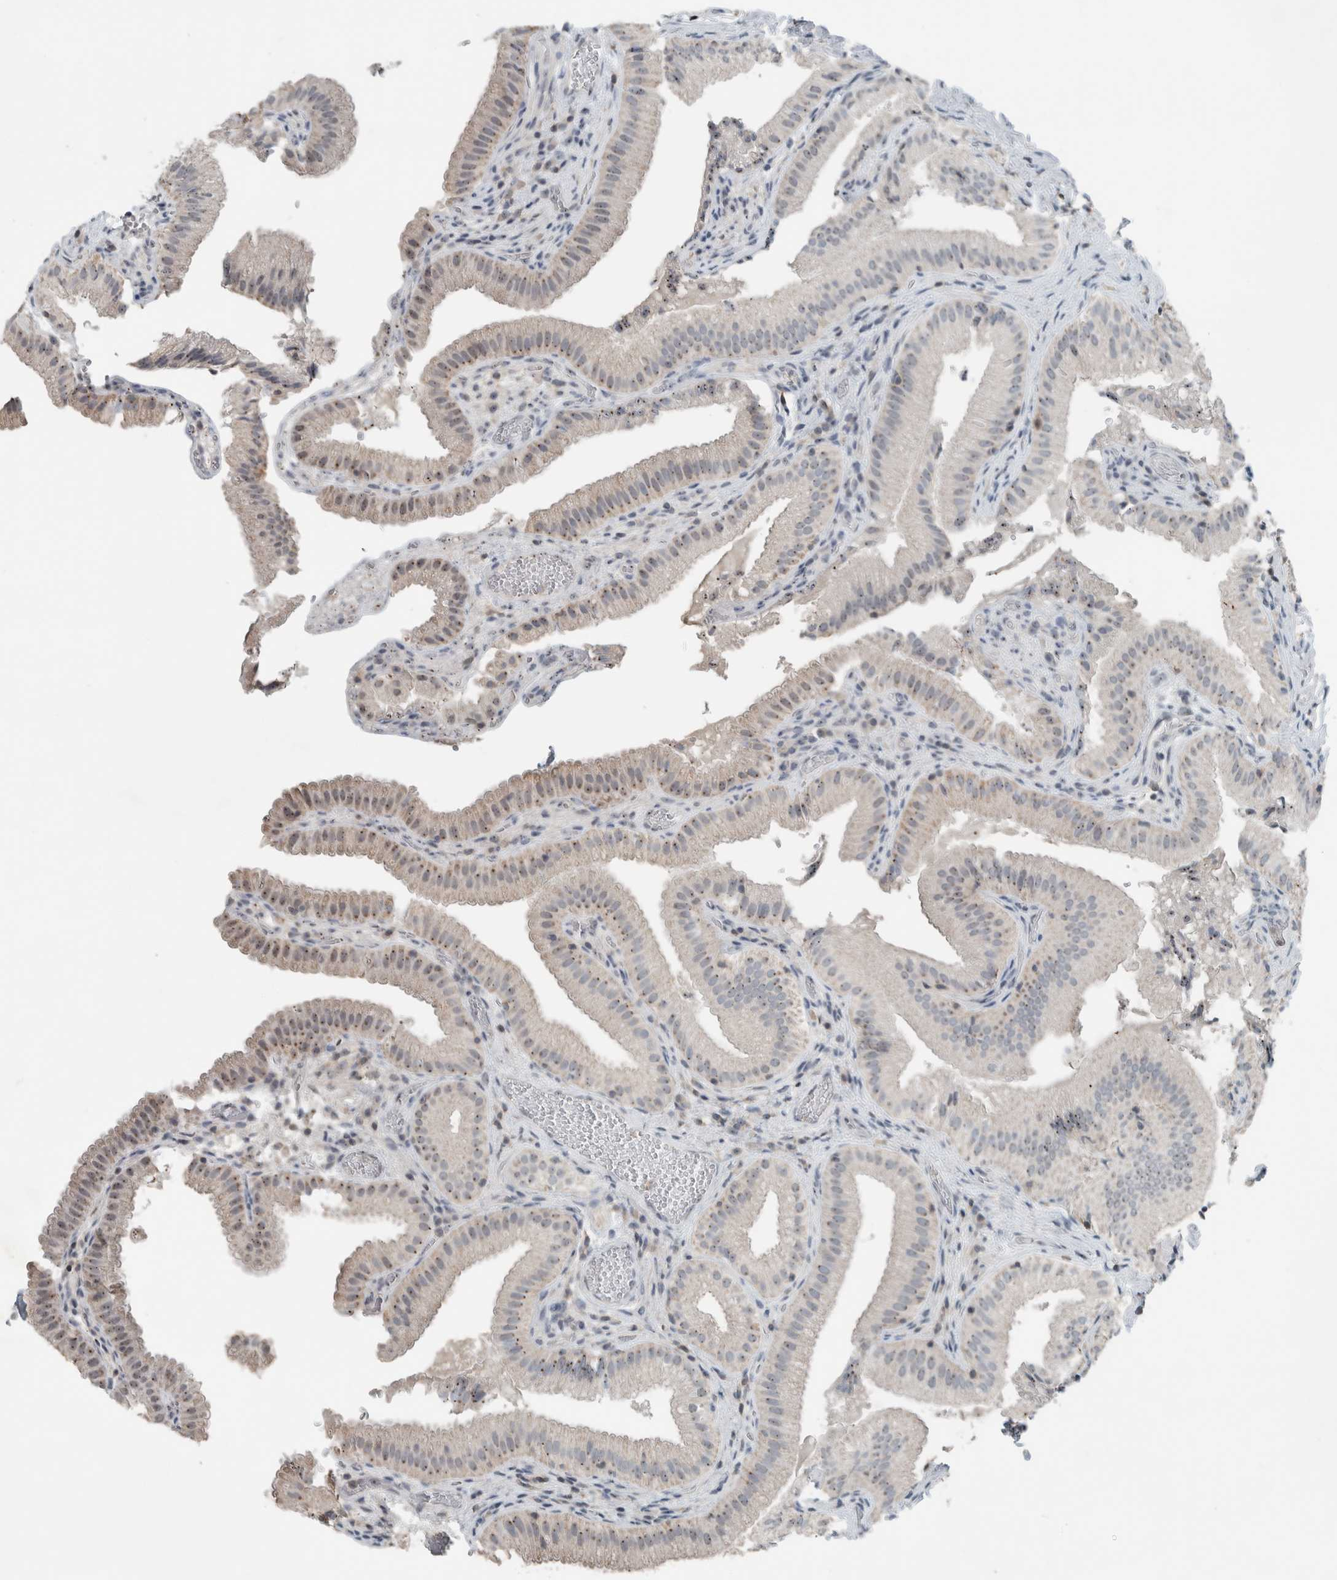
{"staining": {"intensity": "moderate", "quantity": ">75%", "location": "nuclear"}, "tissue": "gallbladder", "cell_type": "Glandular cells", "image_type": "normal", "snomed": [{"axis": "morphology", "description": "Normal tissue, NOS"}, {"axis": "topography", "description": "Gallbladder"}], "caption": "A brown stain shows moderate nuclear positivity of a protein in glandular cells of normal human gallbladder.", "gene": "RPF1", "patient": {"sex": "female", "age": 30}}